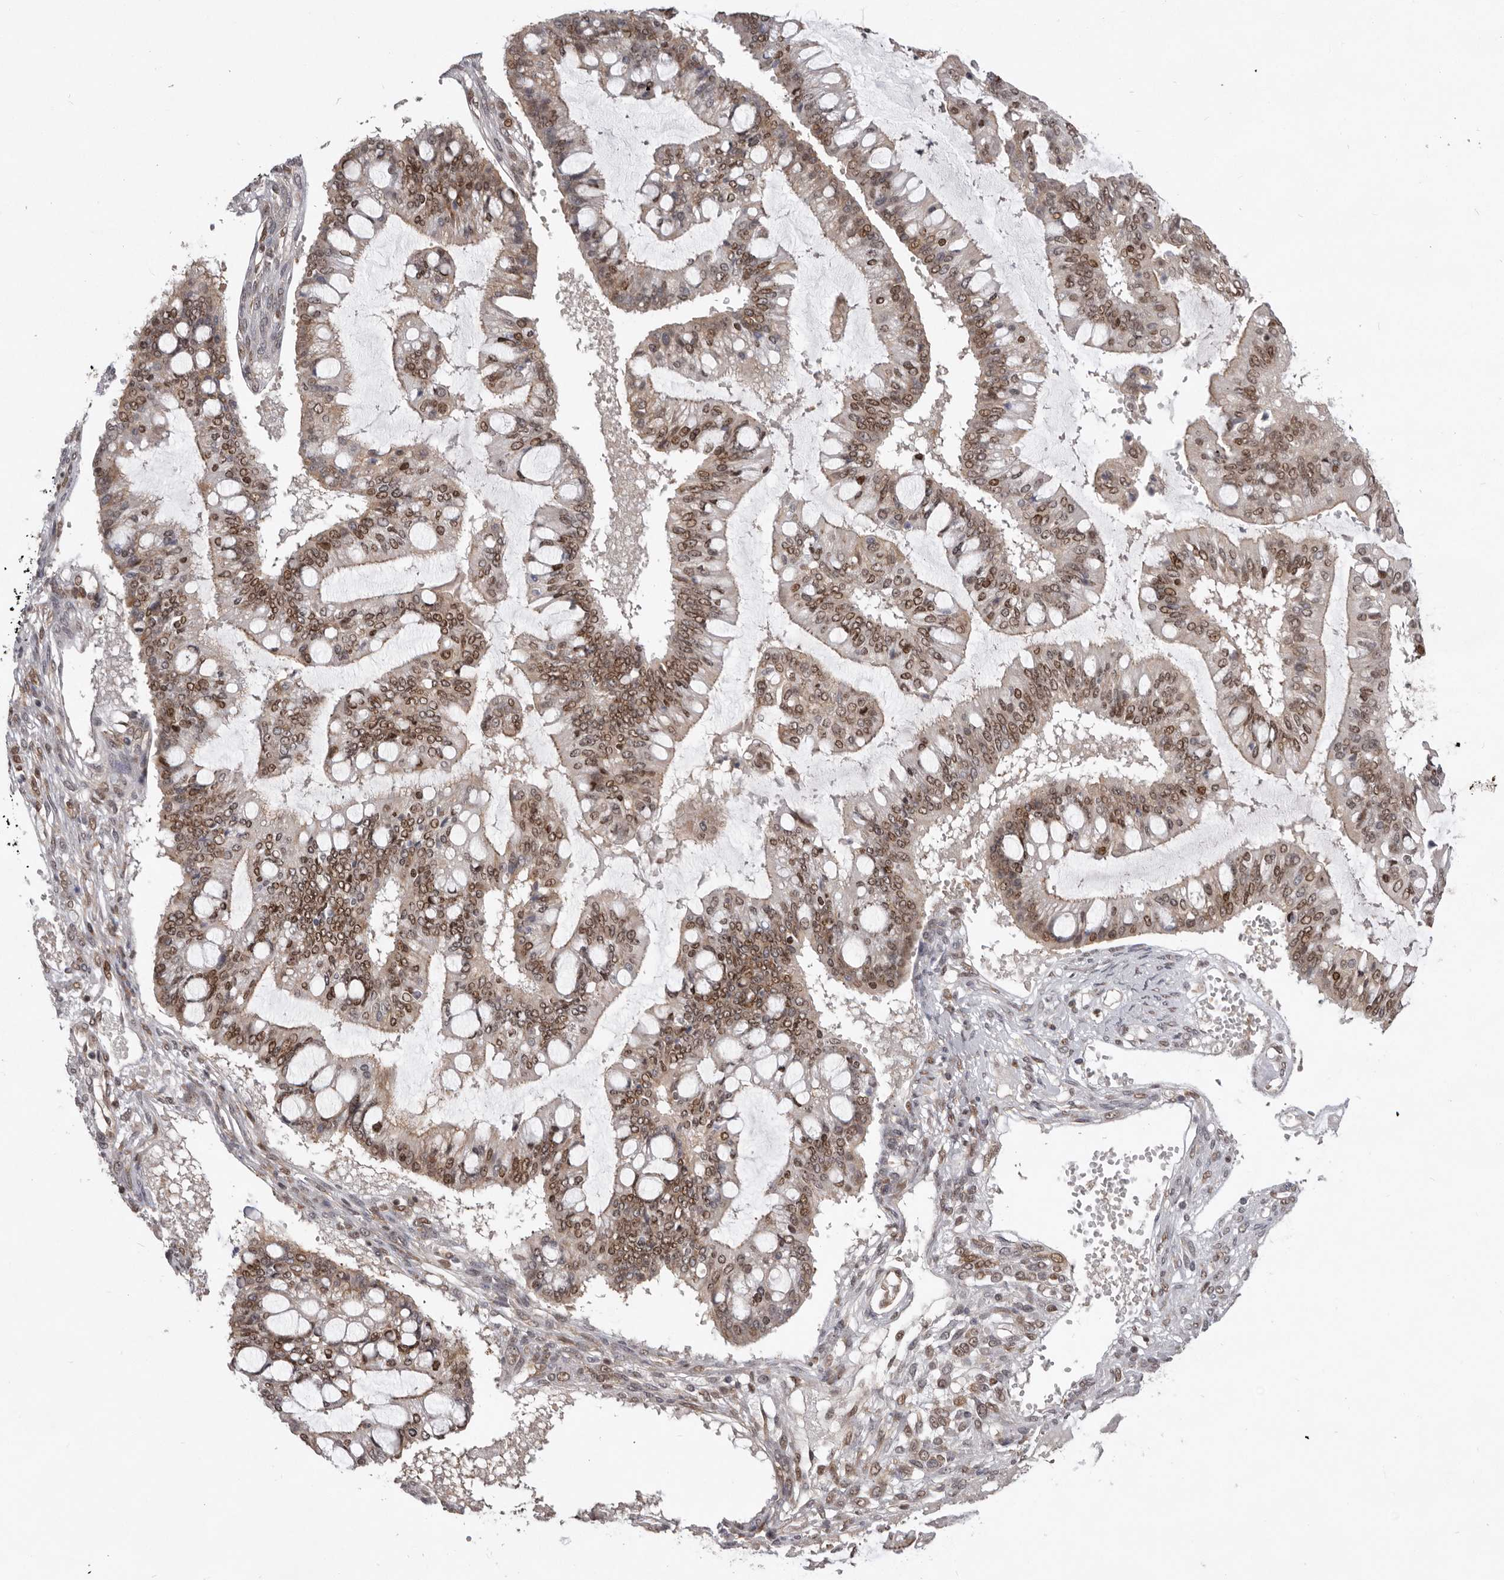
{"staining": {"intensity": "moderate", "quantity": ">75%", "location": "nuclear"}, "tissue": "ovarian cancer", "cell_type": "Tumor cells", "image_type": "cancer", "snomed": [{"axis": "morphology", "description": "Cystadenocarcinoma, mucinous, NOS"}, {"axis": "topography", "description": "Ovary"}], "caption": "A high-resolution micrograph shows IHC staining of ovarian cancer, which shows moderate nuclear positivity in approximately >75% of tumor cells.", "gene": "CHTOP", "patient": {"sex": "female", "age": 73}}